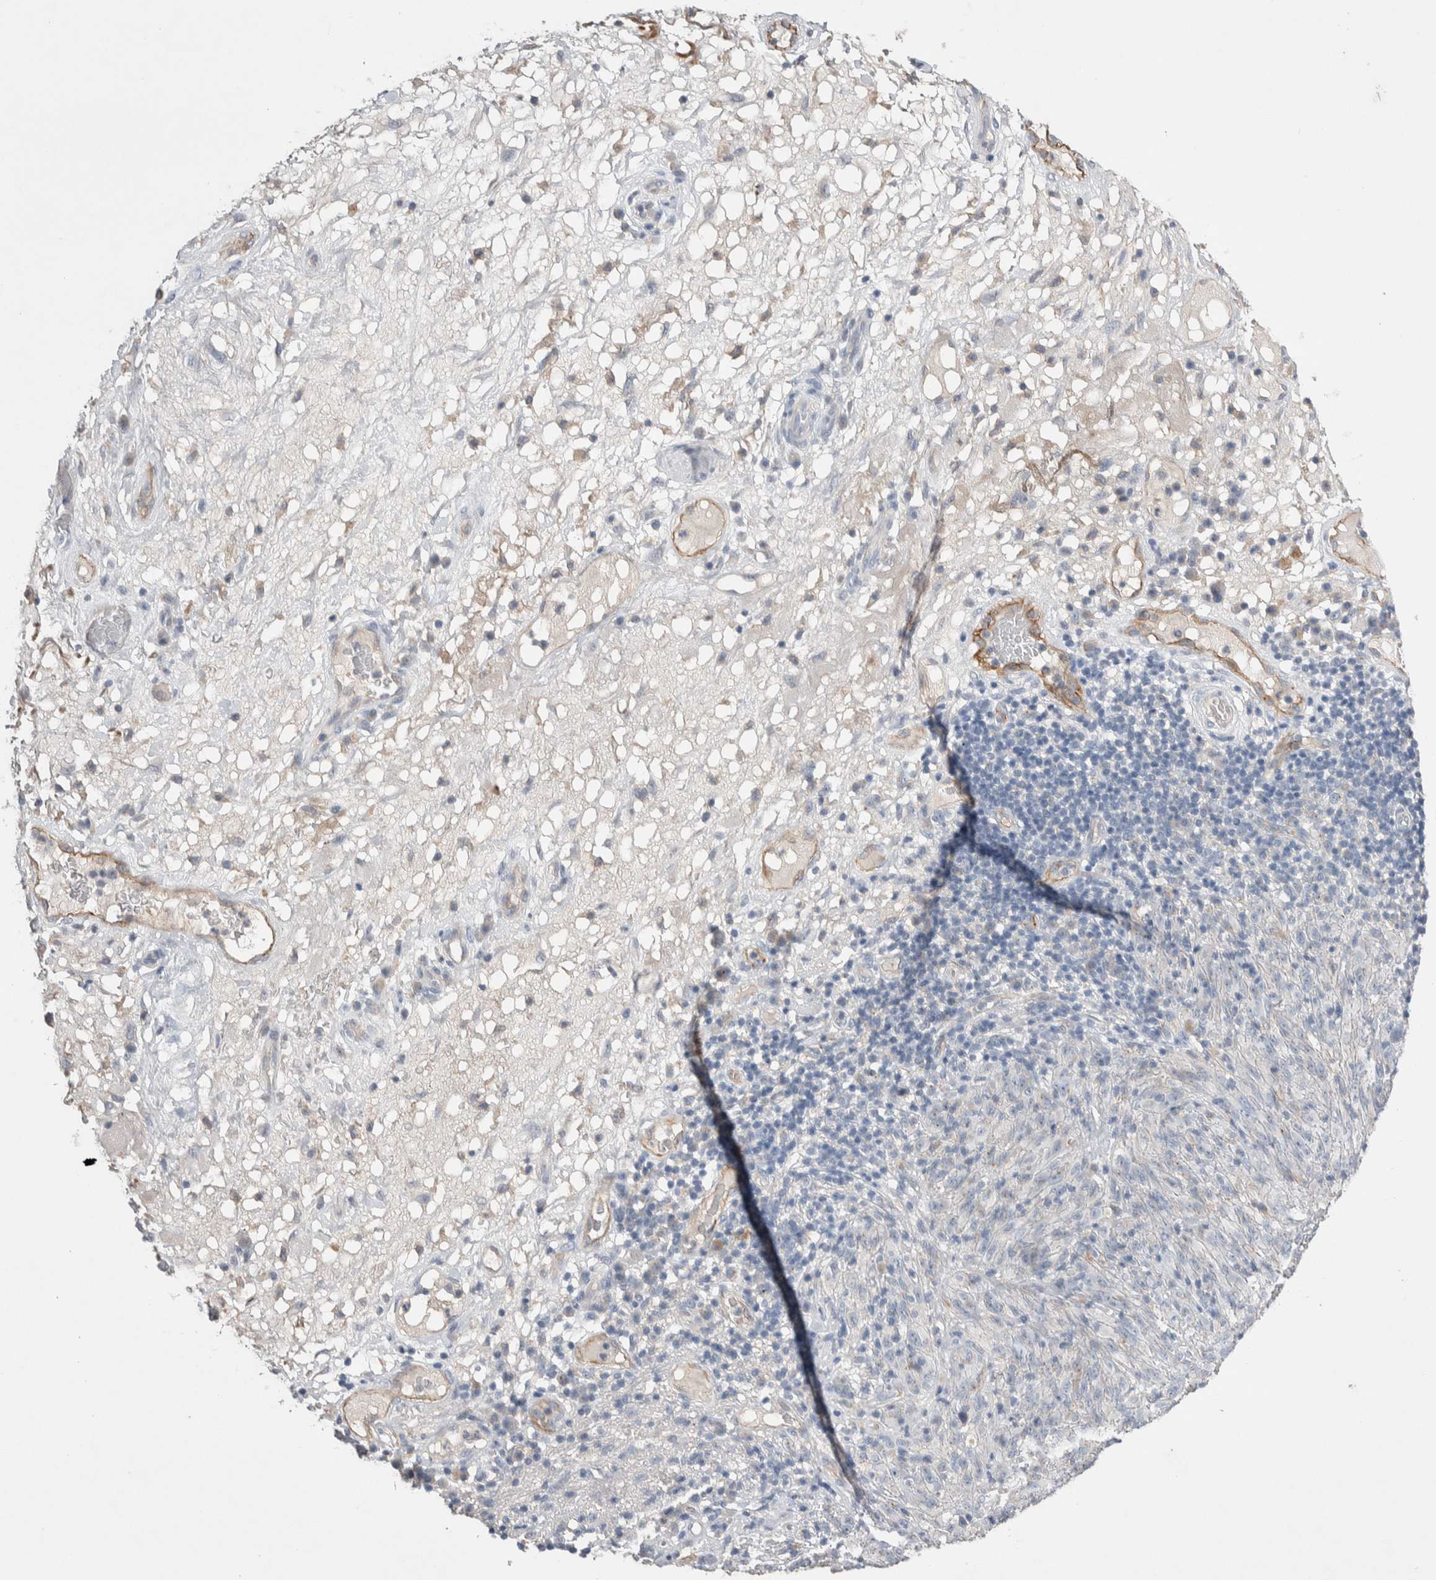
{"staining": {"intensity": "negative", "quantity": "none", "location": "none"}, "tissue": "melanoma", "cell_type": "Tumor cells", "image_type": "cancer", "snomed": [{"axis": "morphology", "description": "Malignant melanoma, NOS"}, {"axis": "topography", "description": "Skin of head"}], "caption": "Melanoma was stained to show a protein in brown. There is no significant expression in tumor cells. (Brightfield microscopy of DAB IHC at high magnification).", "gene": "CEP131", "patient": {"sex": "male", "age": 96}}